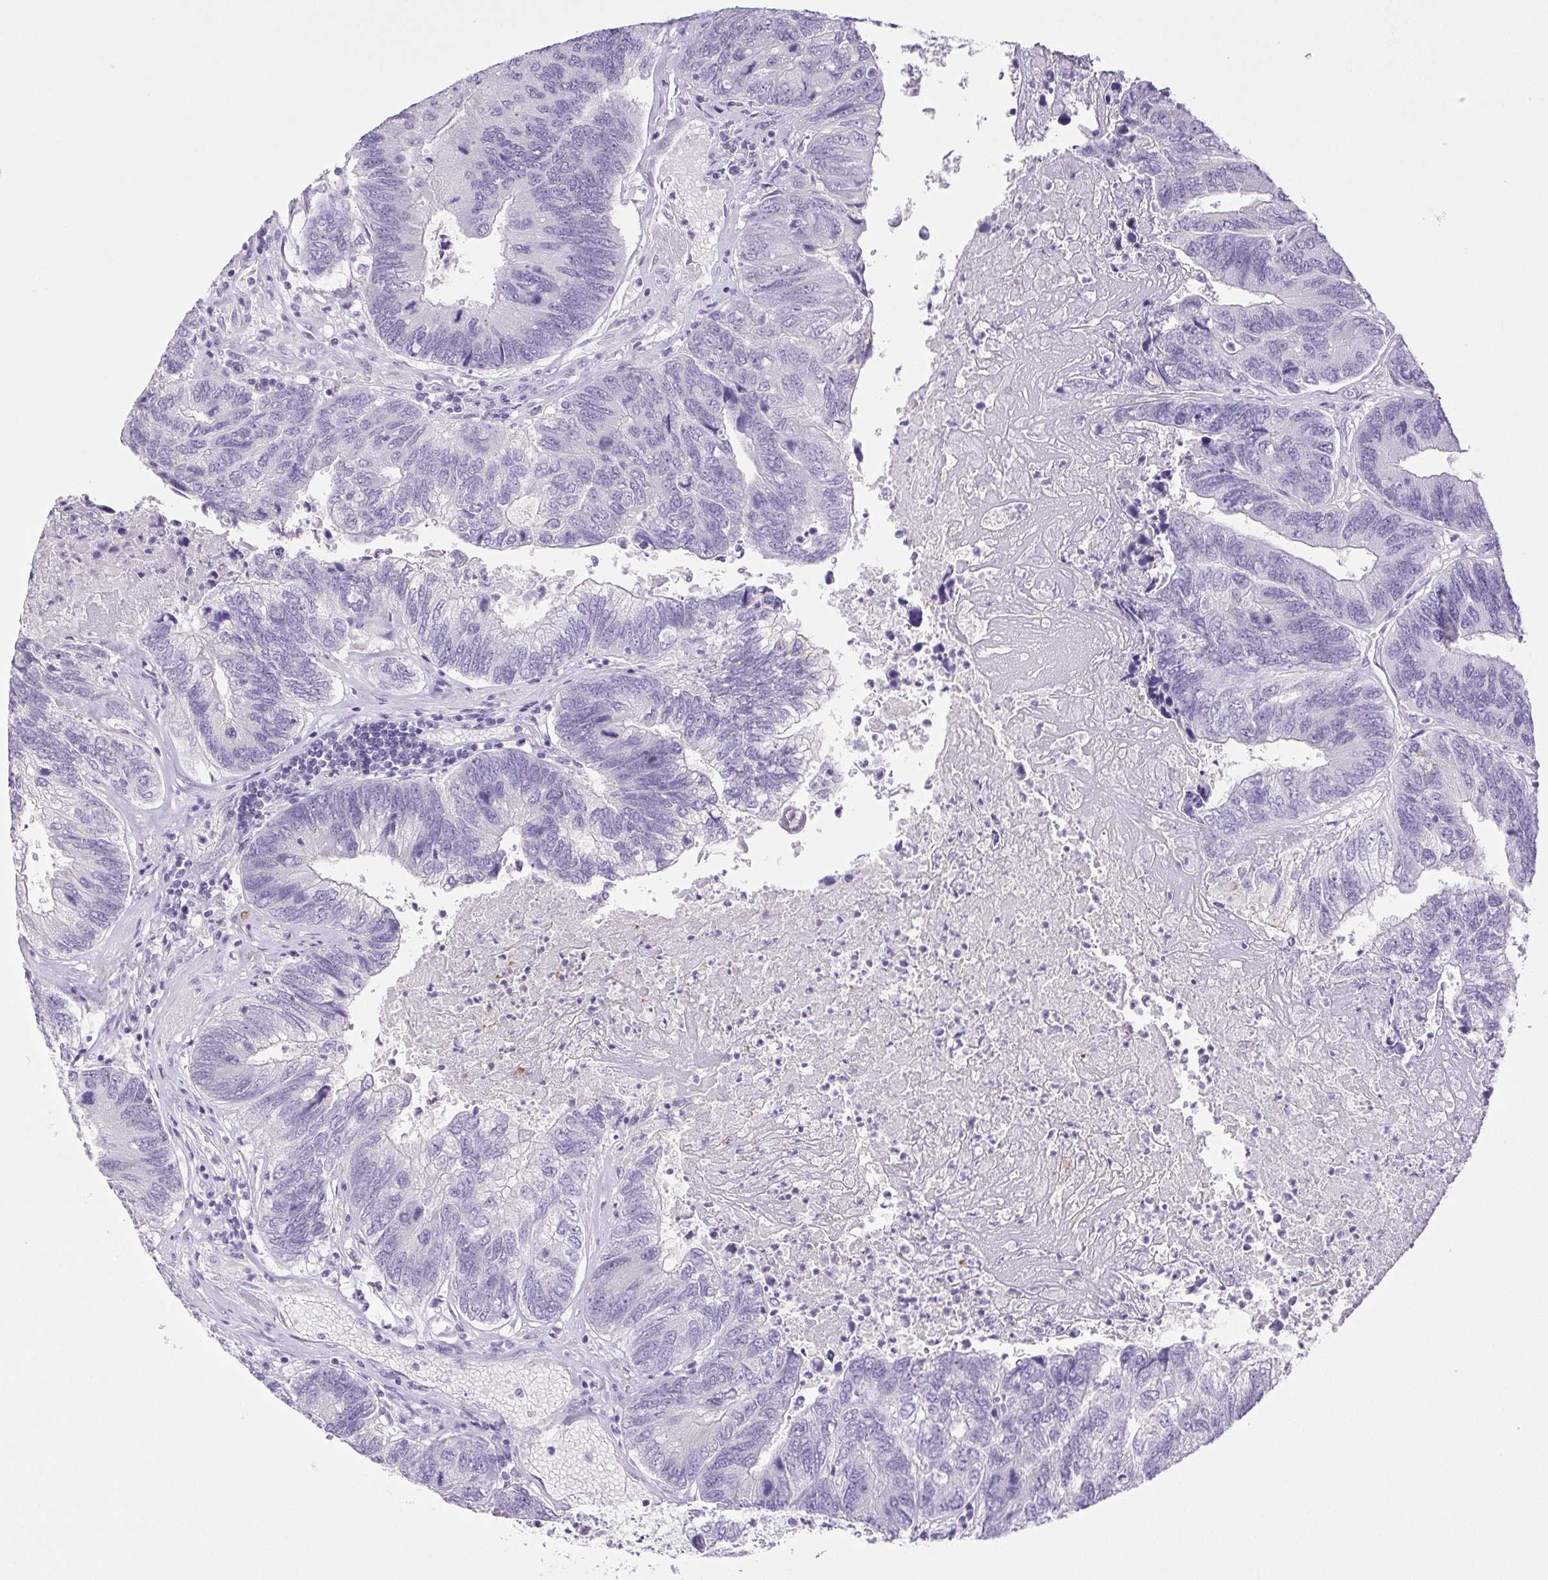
{"staining": {"intensity": "negative", "quantity": "none", "location": "none"}, "tissue": "colorectal cancer", "cell_type": "Tumor cells", "image_type": "cancer", "snomed": [{"axis": "morphology", "description": "Adenocarcinoma, NOS"}, {"axis": "topography", "description": "Colon"}], "caption": "Immunohistochemistry micrograph of neoplastic tissue: human colorectal adenocarcinoma stained with DAB demonstrates no significant protein expression in tumor cells.", "gene": "PAPPA2", "patient": {"sex": "female", "age": 67}}